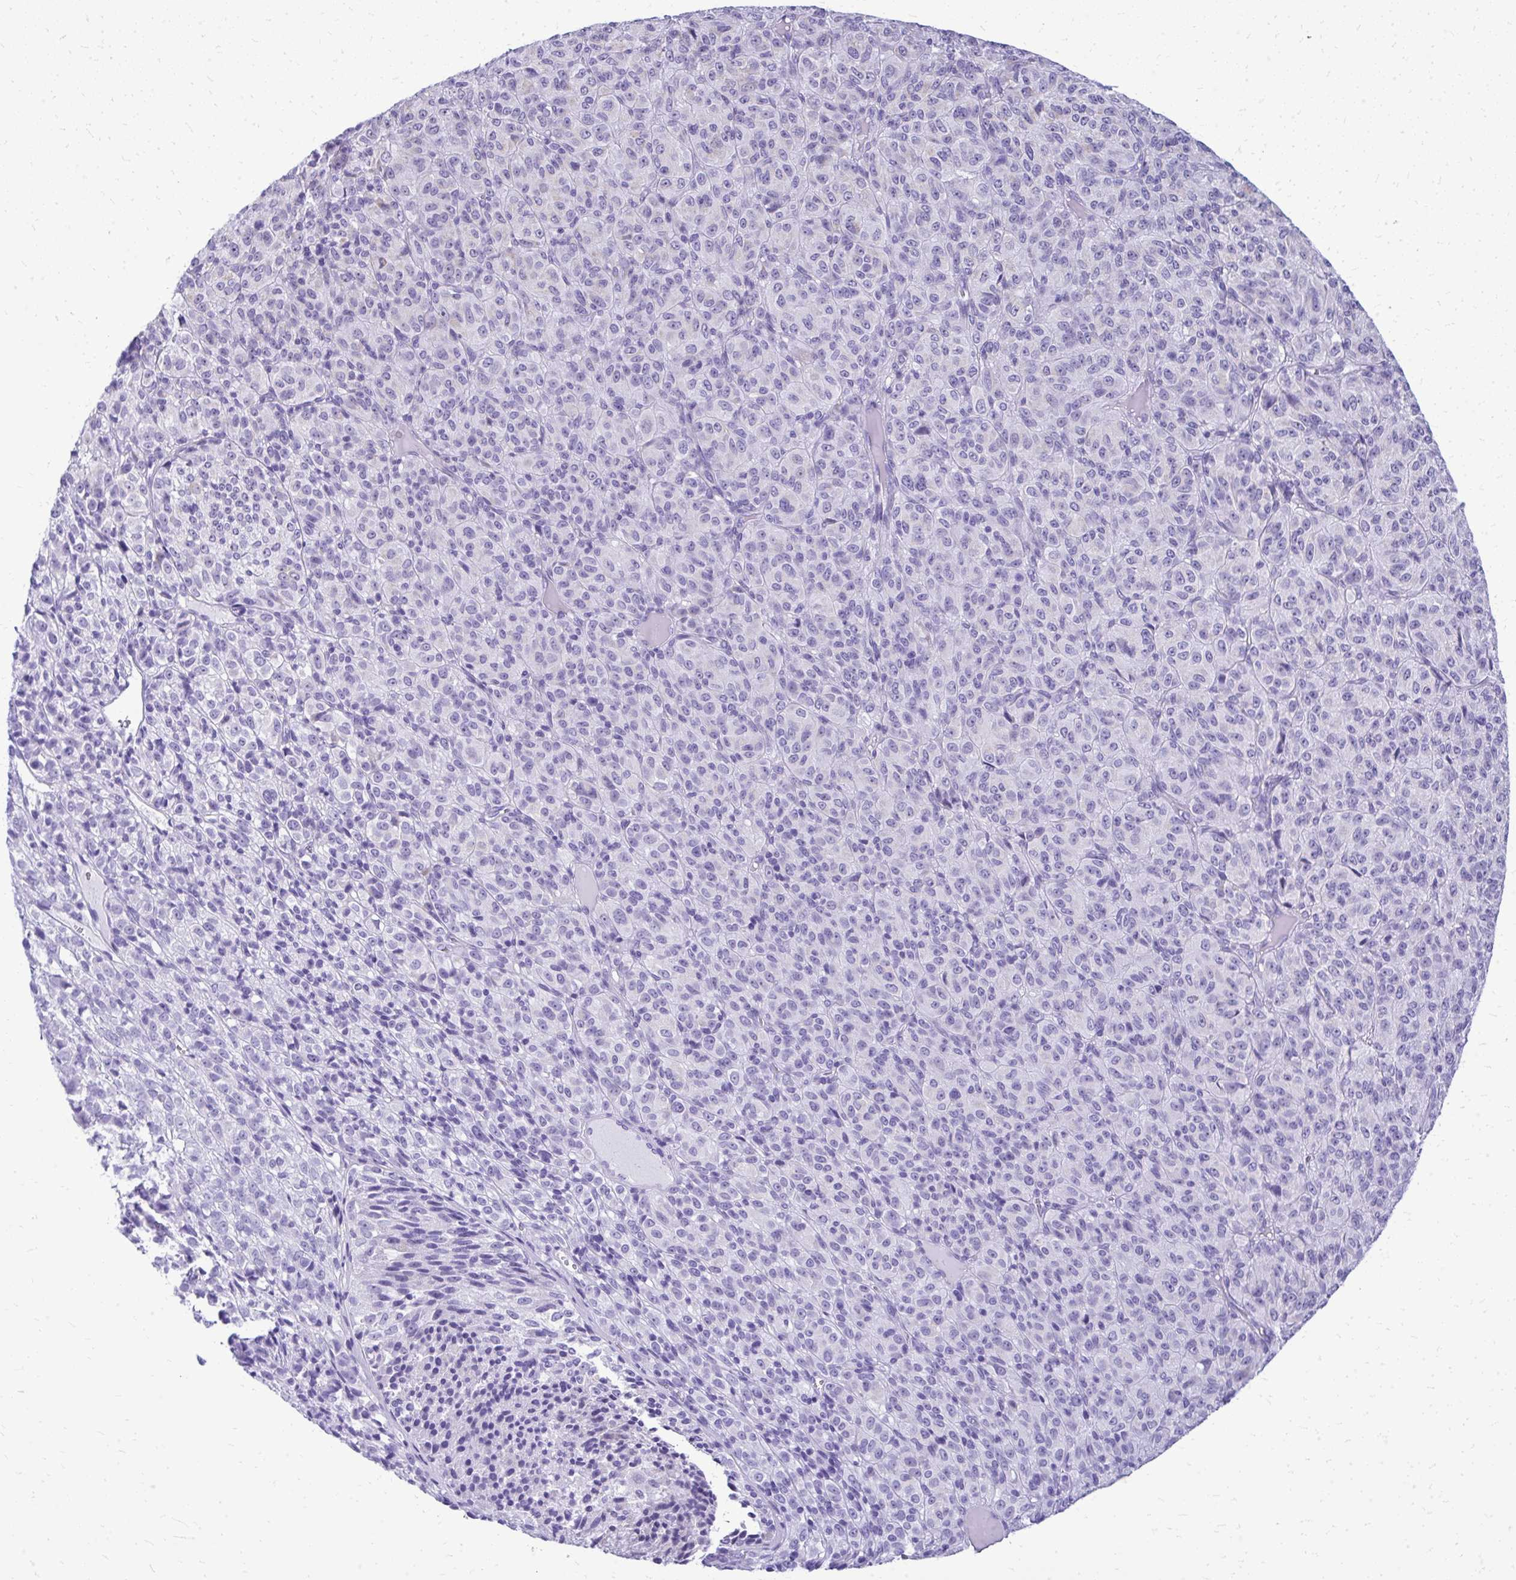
{"staining": {"intensity": "negative", "quantity": "none", "location": "none"}, "tissue": "melanoma", "cell_type": "Tumor cells", "image_type": "cancer", "snomed": [{"axis": "morphology", "description": "Malignant melanoma, Metastatic site"}, {"axis": "topography", "description": "Brain"}], "caption": "Photomicrograph shows no significant protein staining in tumor cells of malignant melanoma (metastatic site).", "gene": "RALYL", "patient": {"sex": "female", "age": 56}}